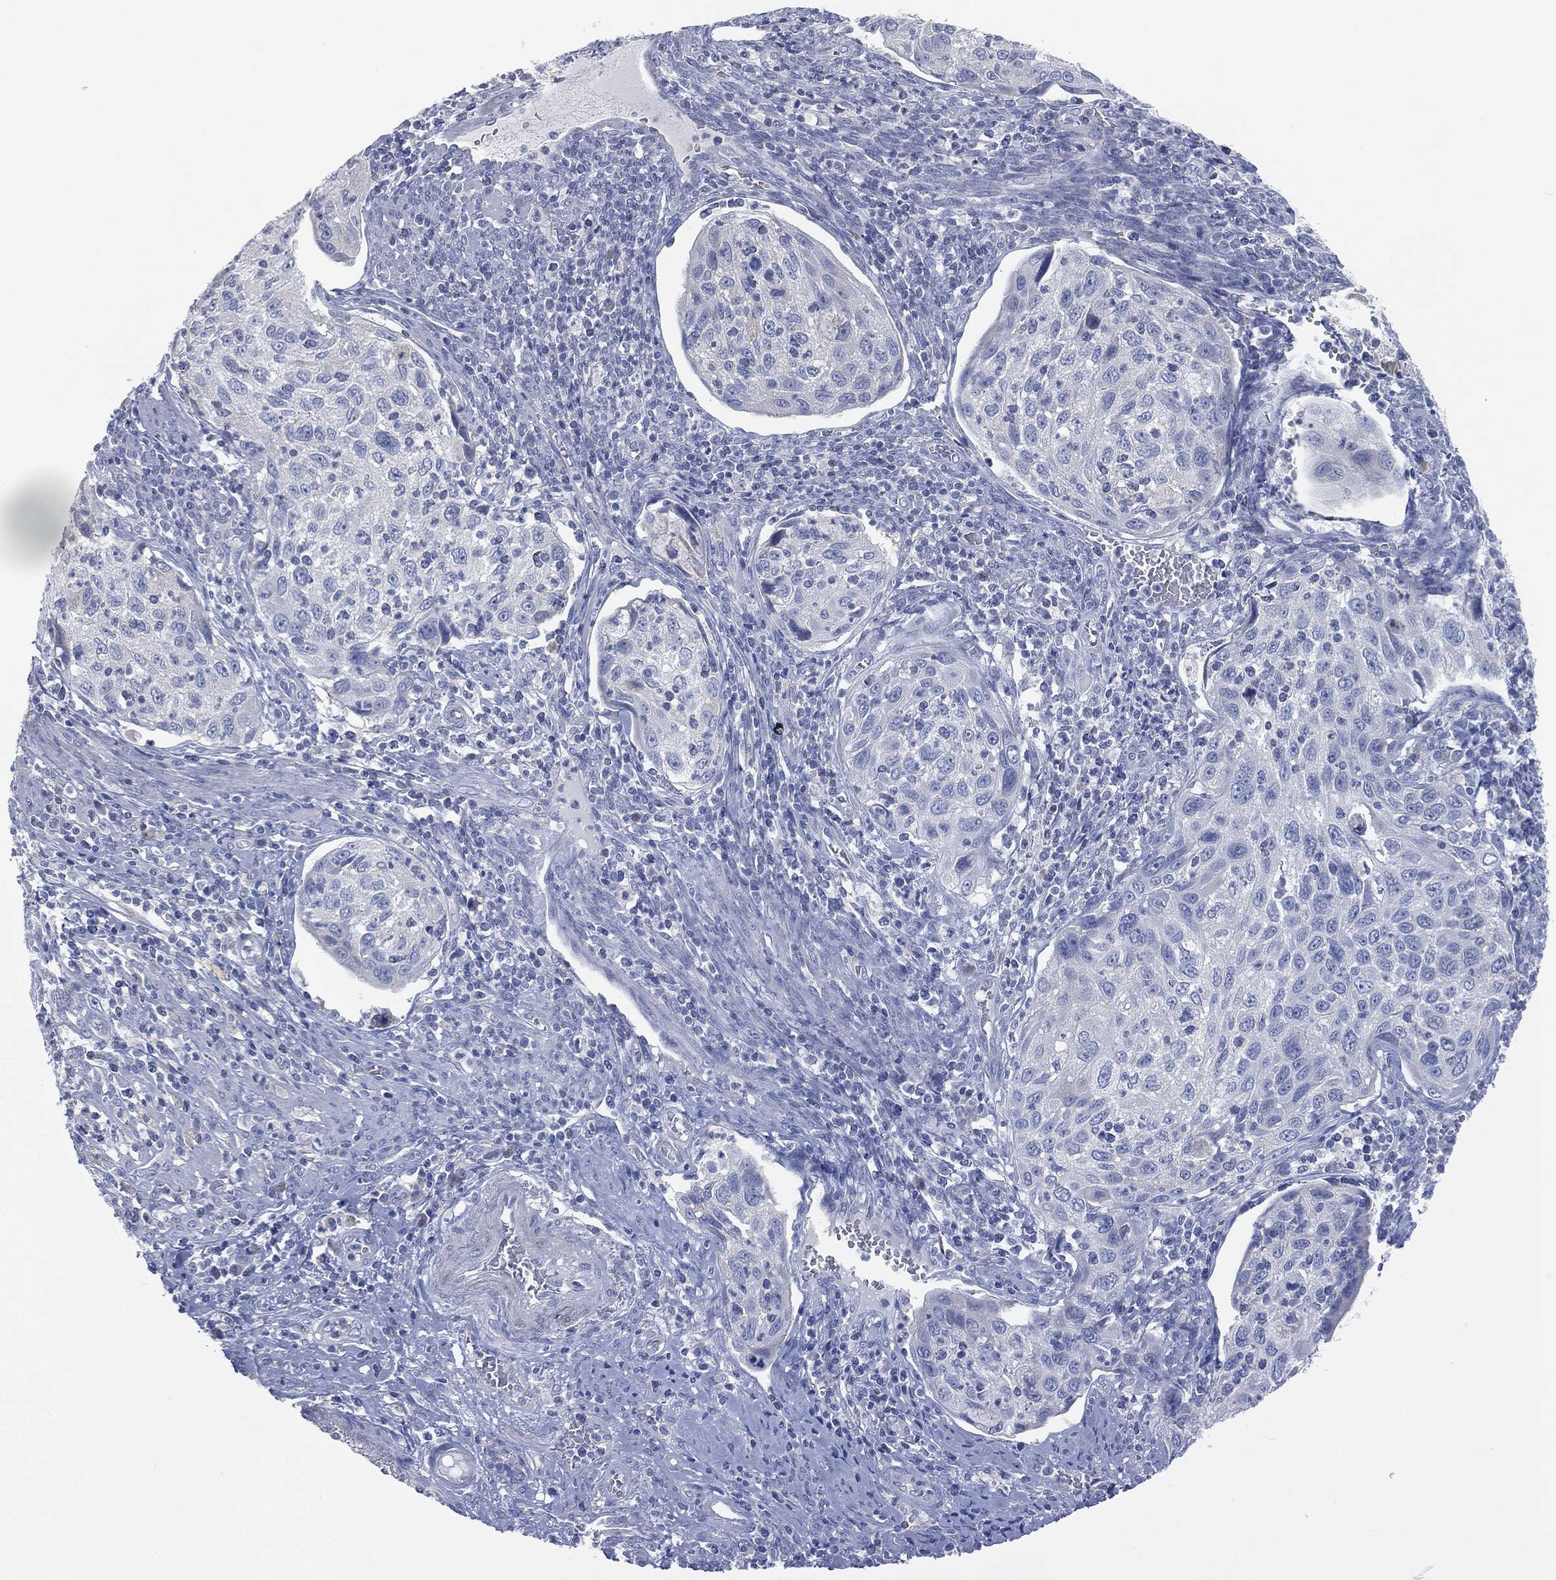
{"staining": {"intensity": "negative", "quantity": "none", "location": "none"}, "tissue": "cervical cancer", "cell_type": "Tumor cells", "image_type": "cancer", "snomed": [{"axis": "morphology", "description": "Squamous cell carcinoma, NOS"}, {"axis": "topography", "description": "Cervix"}], "caption": "The micrograph shows no significant staining in tumor cells of squamous cell carcinoma (cervical).", "gene": "CAV3", "patient": {"sex": "female", "age": 70}}